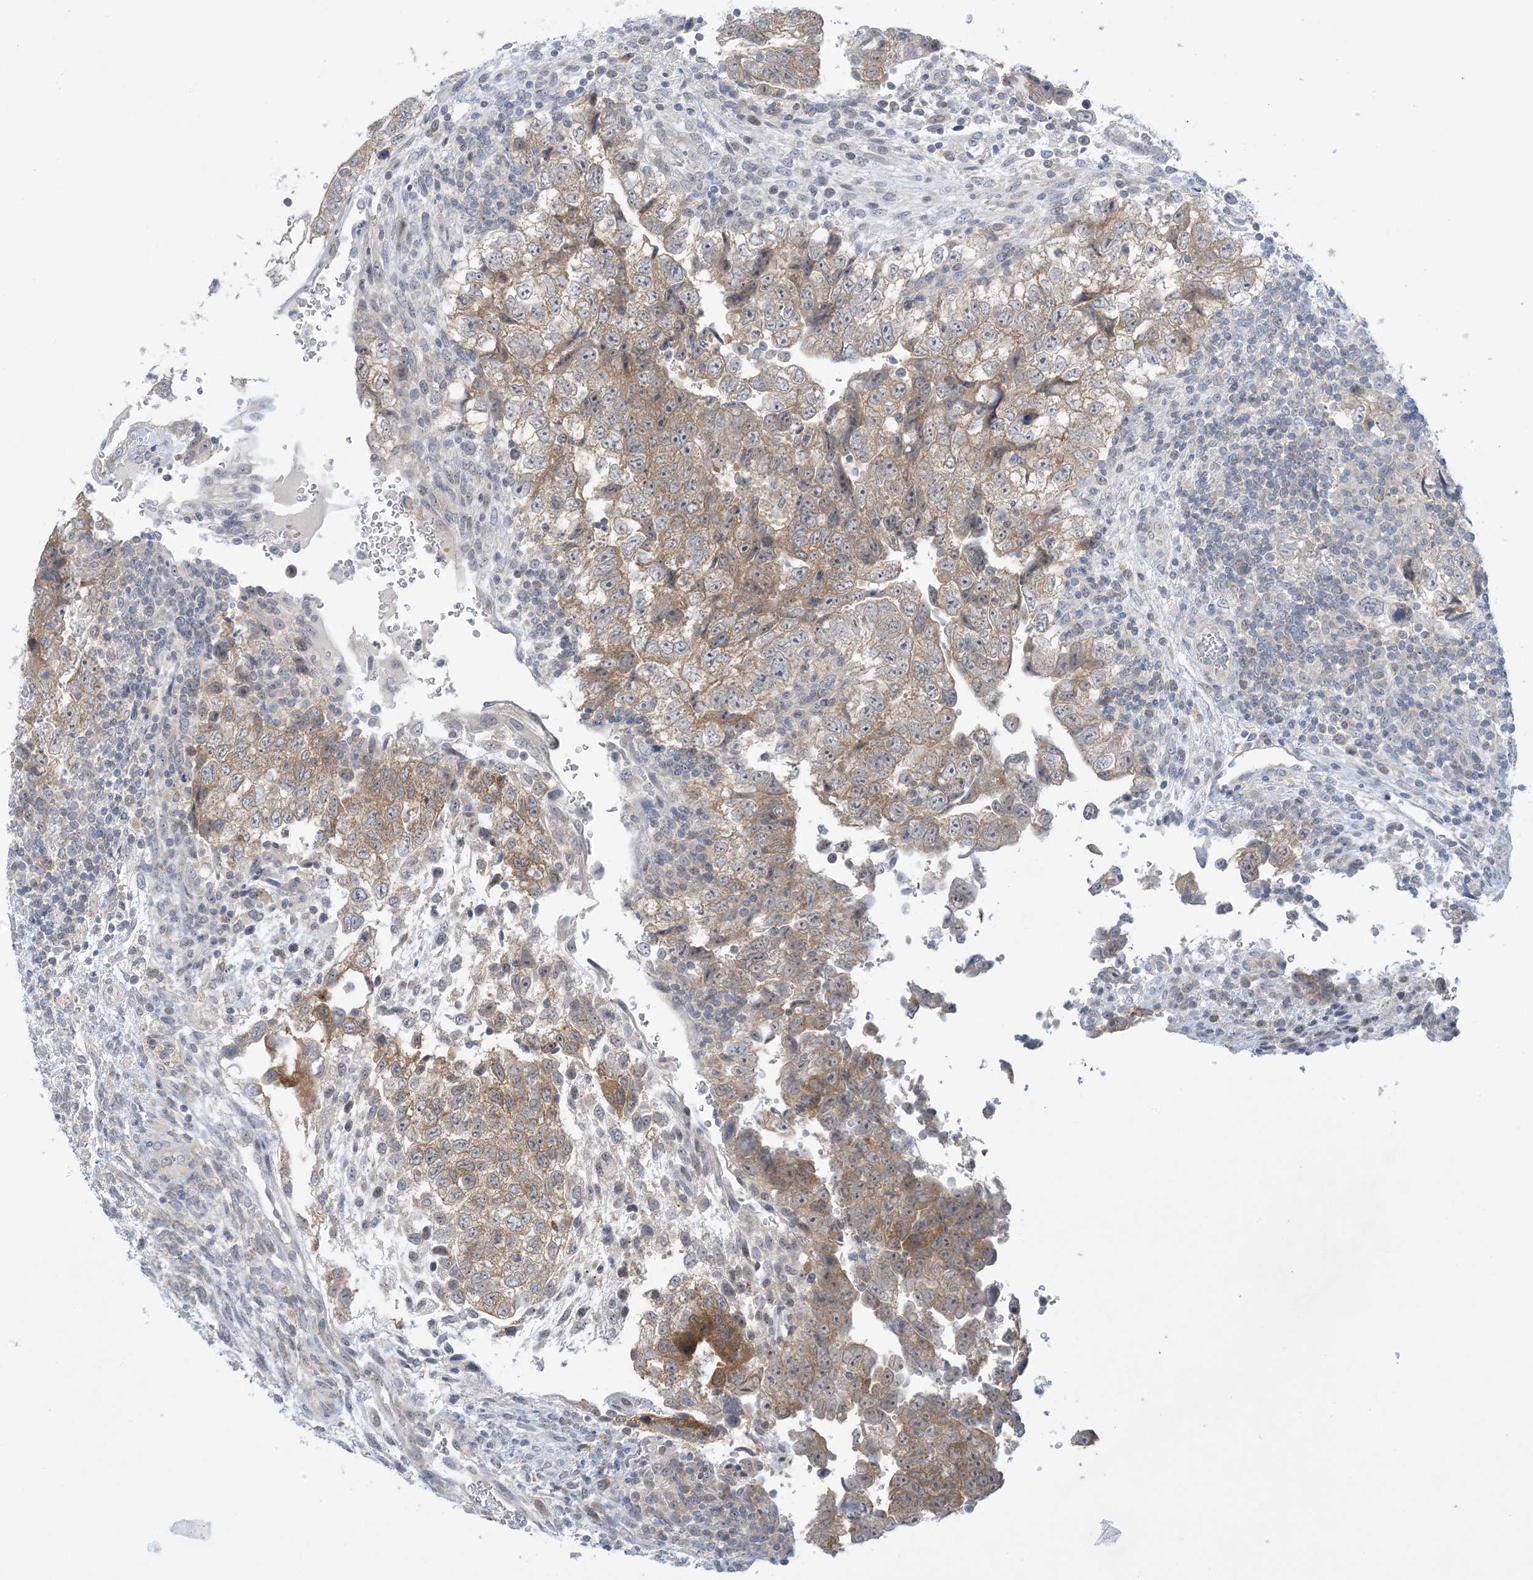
{"staining": {"intensity": "moderate", "quantity": ">75%", "location": "cytoplasmic/membranous"}, "tissue": "testis cancer", "cell_type": "Tumor cells", "image_type": "cancer", "snomed": [{"axis": "morphology", "description": "Carcinoma, Embryonal, NOS"}, {"axis": "topography", "description": "Testis"}], "caption": "Immunohistochemical staining of human testis cancer displays medium levels of moderate cytoplasmic/membranous expression in about >75% of tumor cells. (brown staining indicates protein expression, while blue staining denotes nuclei).", "gene": "MRPS18A", "patient": {"sex": "male", "age": 37}}